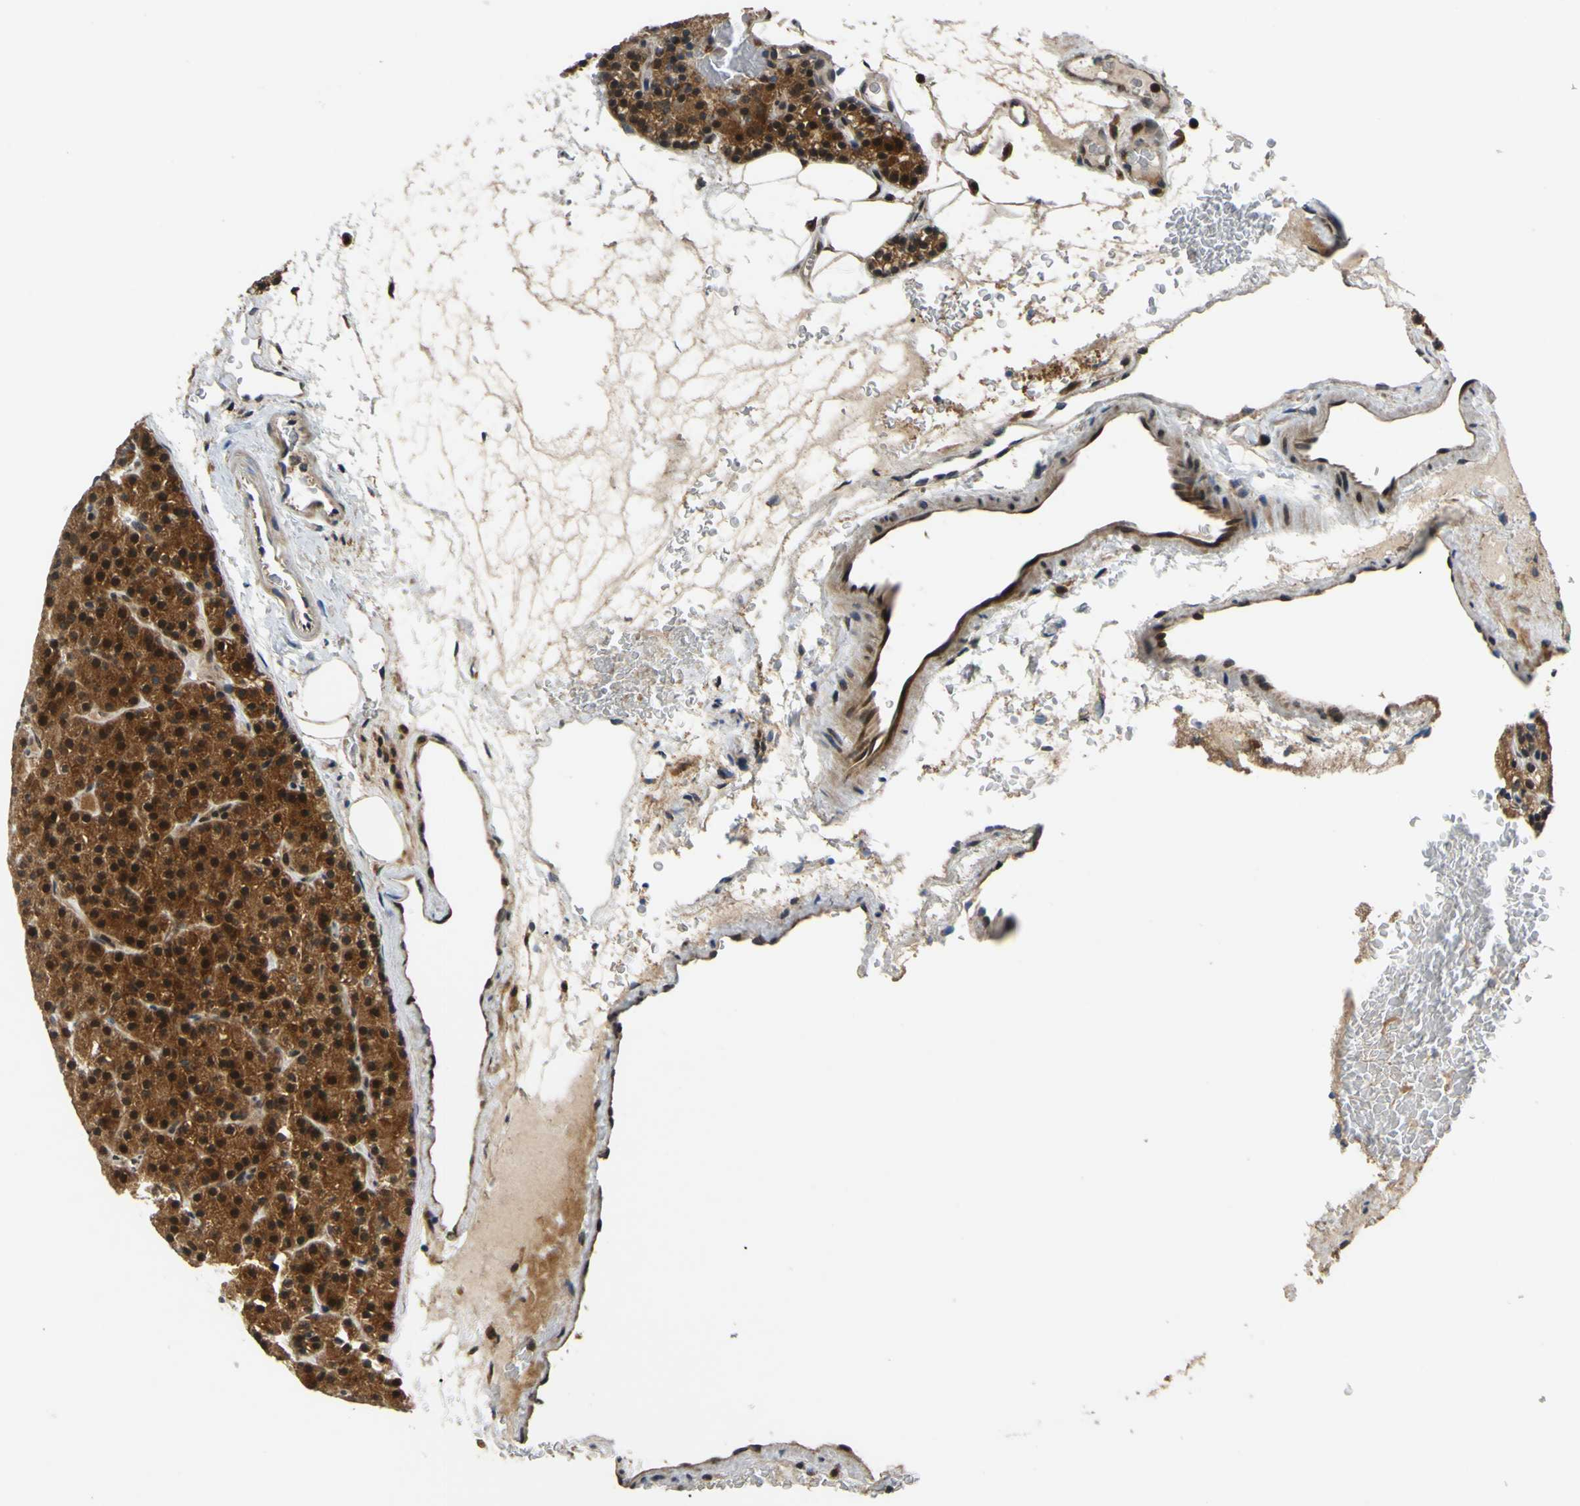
{"staining": {"intensity": "strong", "quantity": ">75%", "location": "cytoplasmic/membranous,nuclear"}, "tissue": "parathyroid gland", "cell_type": "Glandular cells", "image_type": "normal", "snomed": [{"axis": "morphology", "description": "Normal tissue, NOS"}, {"axis": "morphology", "description": "Hyperplasia, NOS"}, {"axis": "topography", "description": "Parathyroid gland"}], "caption": "Strong cytoplasmic/membranous,nuclear protein positivity is identified in approximately >75% of glandular cells in parathyroid gland.", "gene": "ABCC8", "patient": {"sex": "male", "age": 44}}